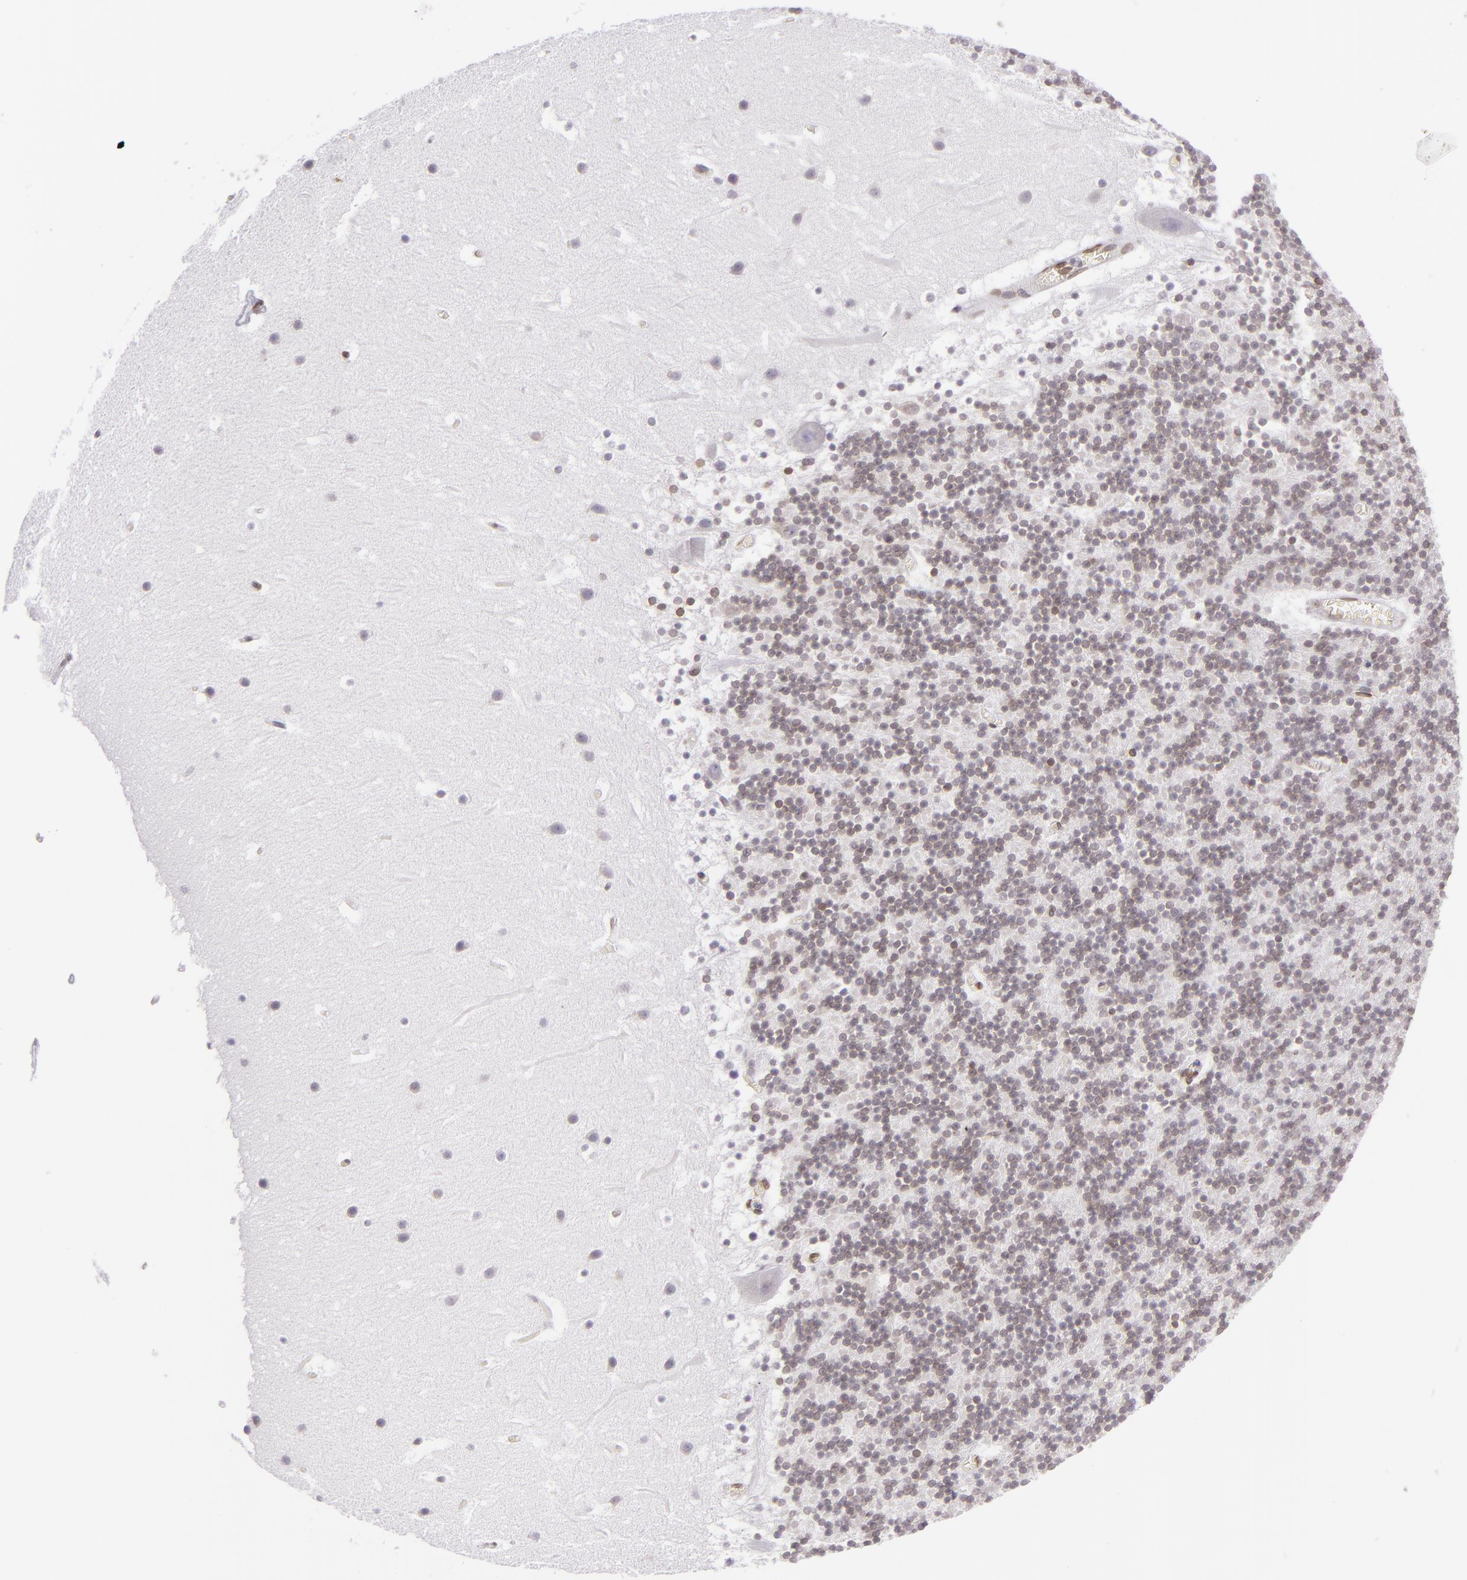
{"staining": {"intensity": "weak", "quantity": "<25%", "location": "nuclear"}, "tissue": "cerebellum", "cell_type": "Cells in granular layer", "image_type": "normal", "snomed": [{"axis": "morphology", "description": "Normal tissue, NOS"}, {"axis": "topography", "description": "Cerebellum"}], "caption": "DAB immunohistochemical staining of unremarkable human cerebellum shows no significant positivity in cells in granular layer. (Stains: DAB immunohistochemistry (IHC) with hematoxylin counter stain, Microscopy: brightfield microscopy at high magnification).", "gene": "EMD", "patient": {"sex": "male", "age": 45}}